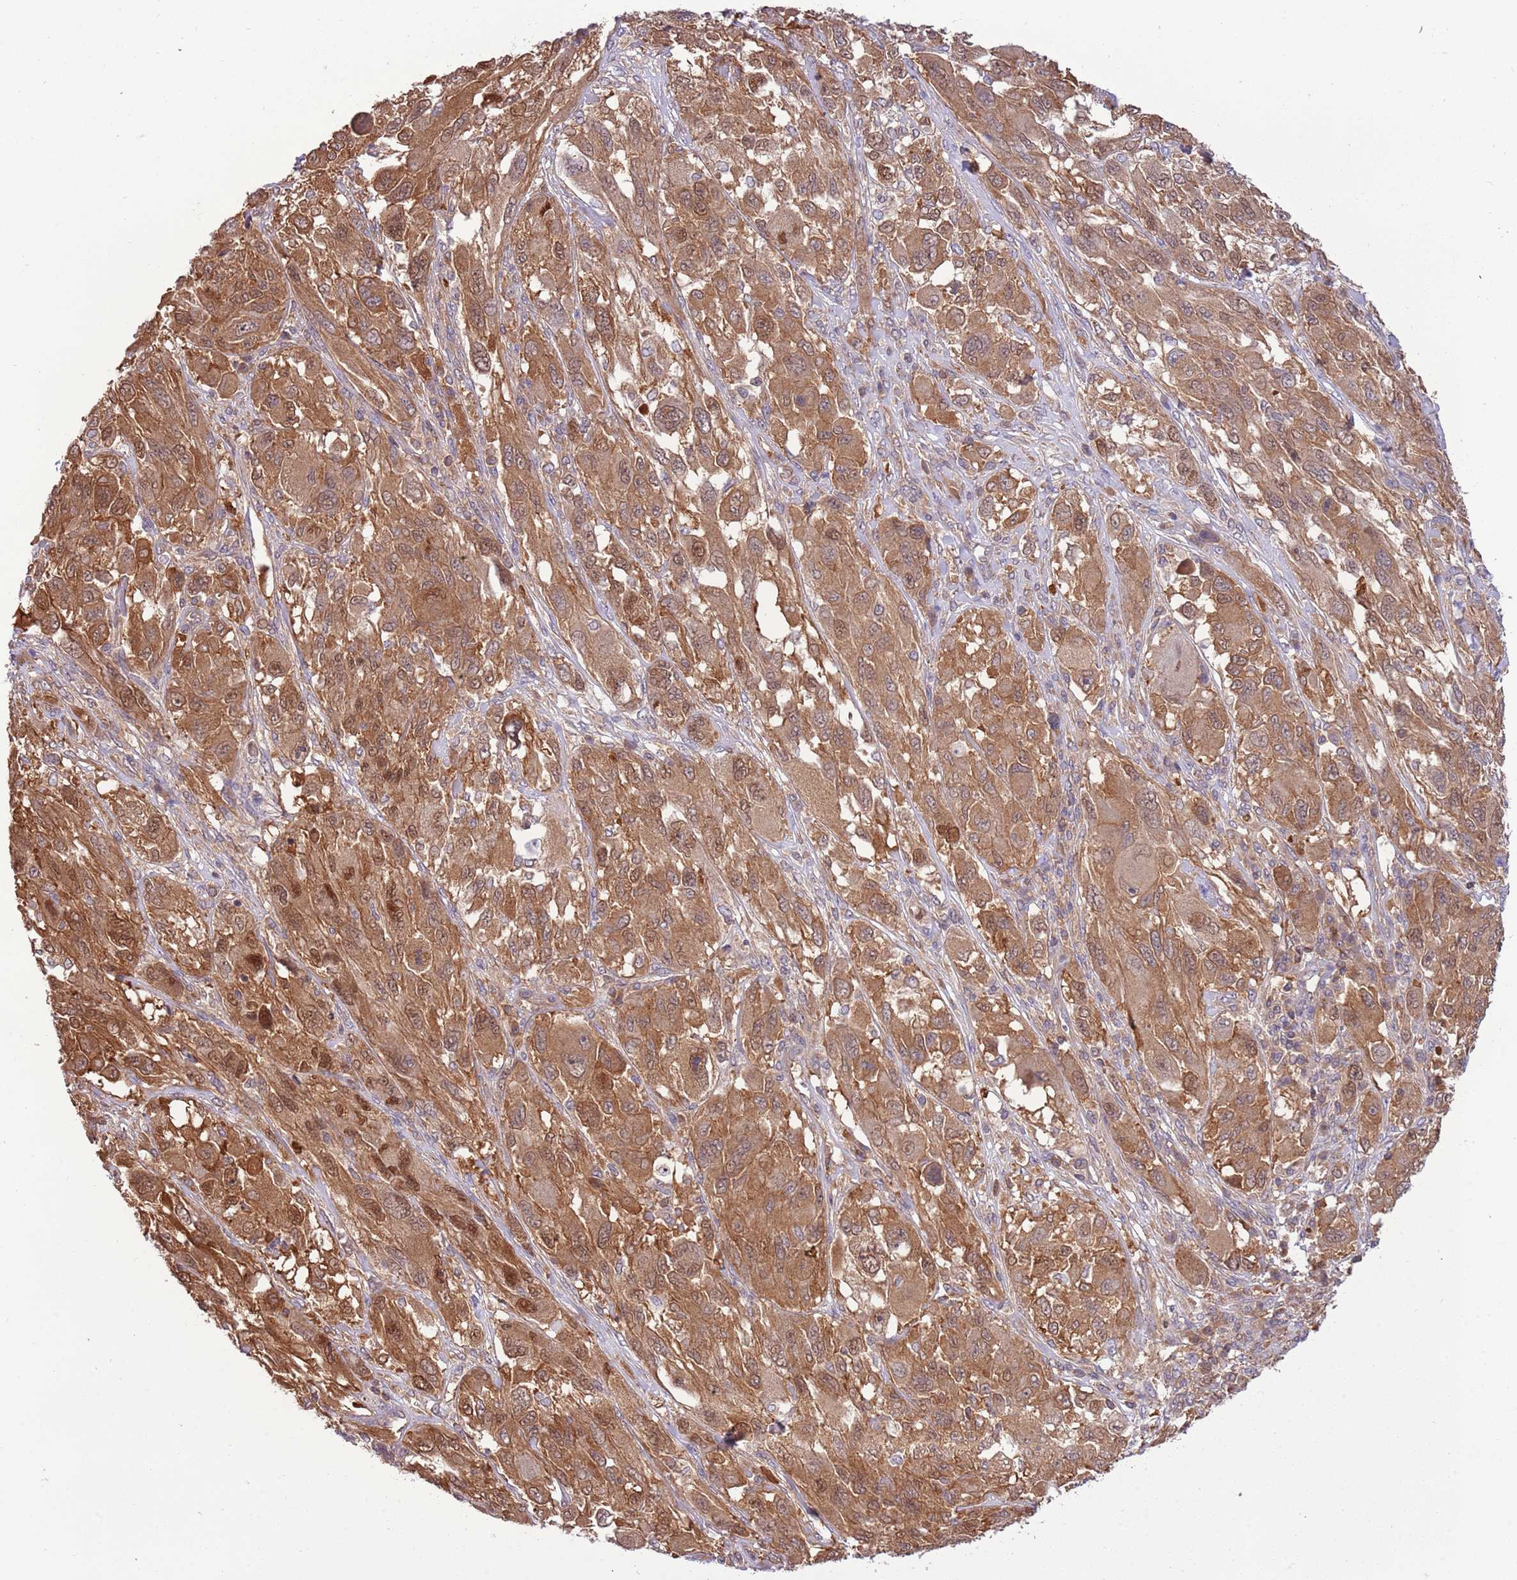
{"staining": {"intensity": "moderate", "quantity": ">75%", "location": "cytoplasmic/membranous,nuclear"}, "tissue": "melanoma", "cell_type": "Tumor cells", "image_type": "cancer", "snomed": [{"axis": "morphology", "description": "Malignant melanoma, NOS"}, {"axis": "topography", "description": "Skin"}], "caption": "Melanoma tissue displays moderate cytoplasmic/membranous and nuclear positivity in approximately >75% of tumor cells, visualized by immunohistochemistry.", "gene": "STIP1", "patient": {"sex": "female", "age": 91}}